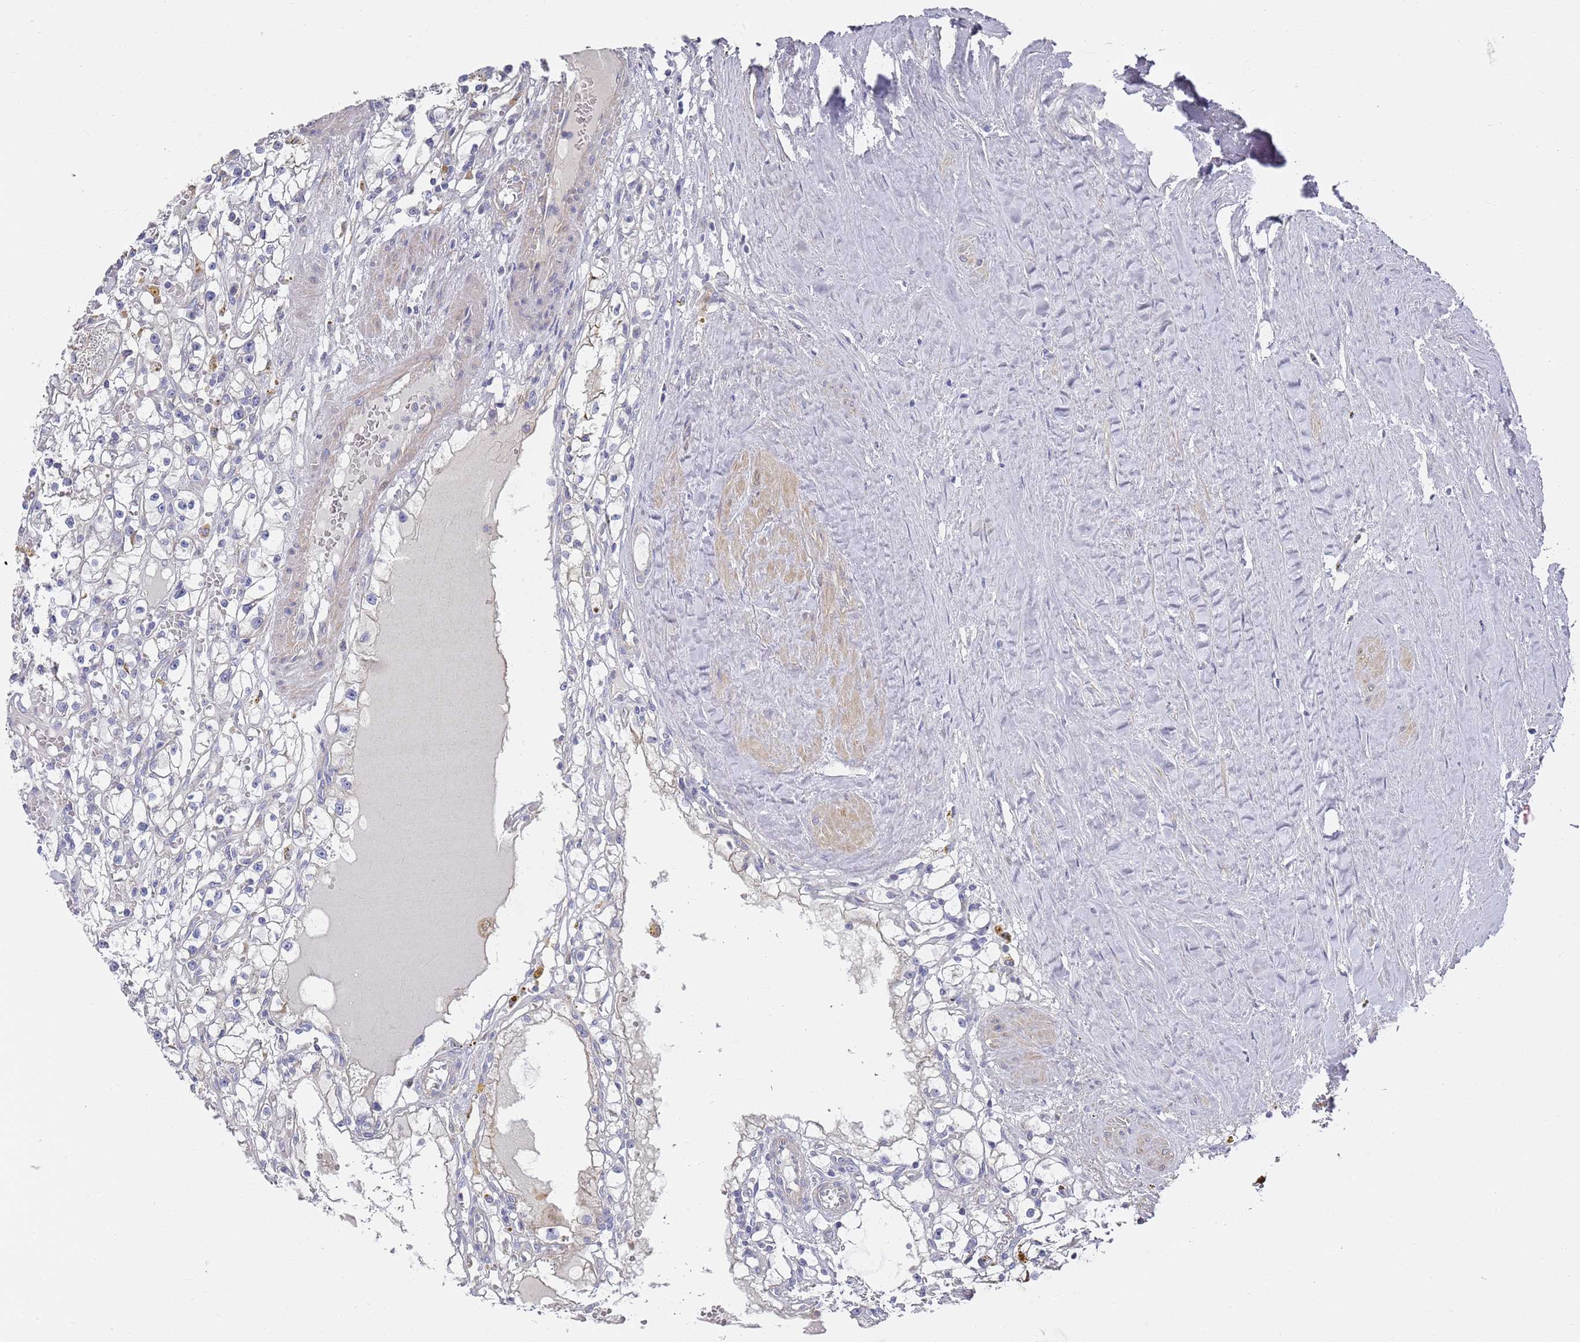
{"staining": {"intensity": "negative", "quantity": "none", "location": "none"}, "tissue": "renal cancer", "cell_type": "Tumor cells", "image_type": "cancer", "snomed": [{"axis": "morphology", "description": "Adenocarcinoma, NOS"}, {"axis": "topography", "description": "Kidney"}], "caption": "Tumor cells show no significant staining in adenocarcinoma (renal). (DAB (3,3'-diaminobenzidine) immunohistochemistry, high magnification).", "gene": "SCAPER", "patient": {"sex": "male", "age": 56}}